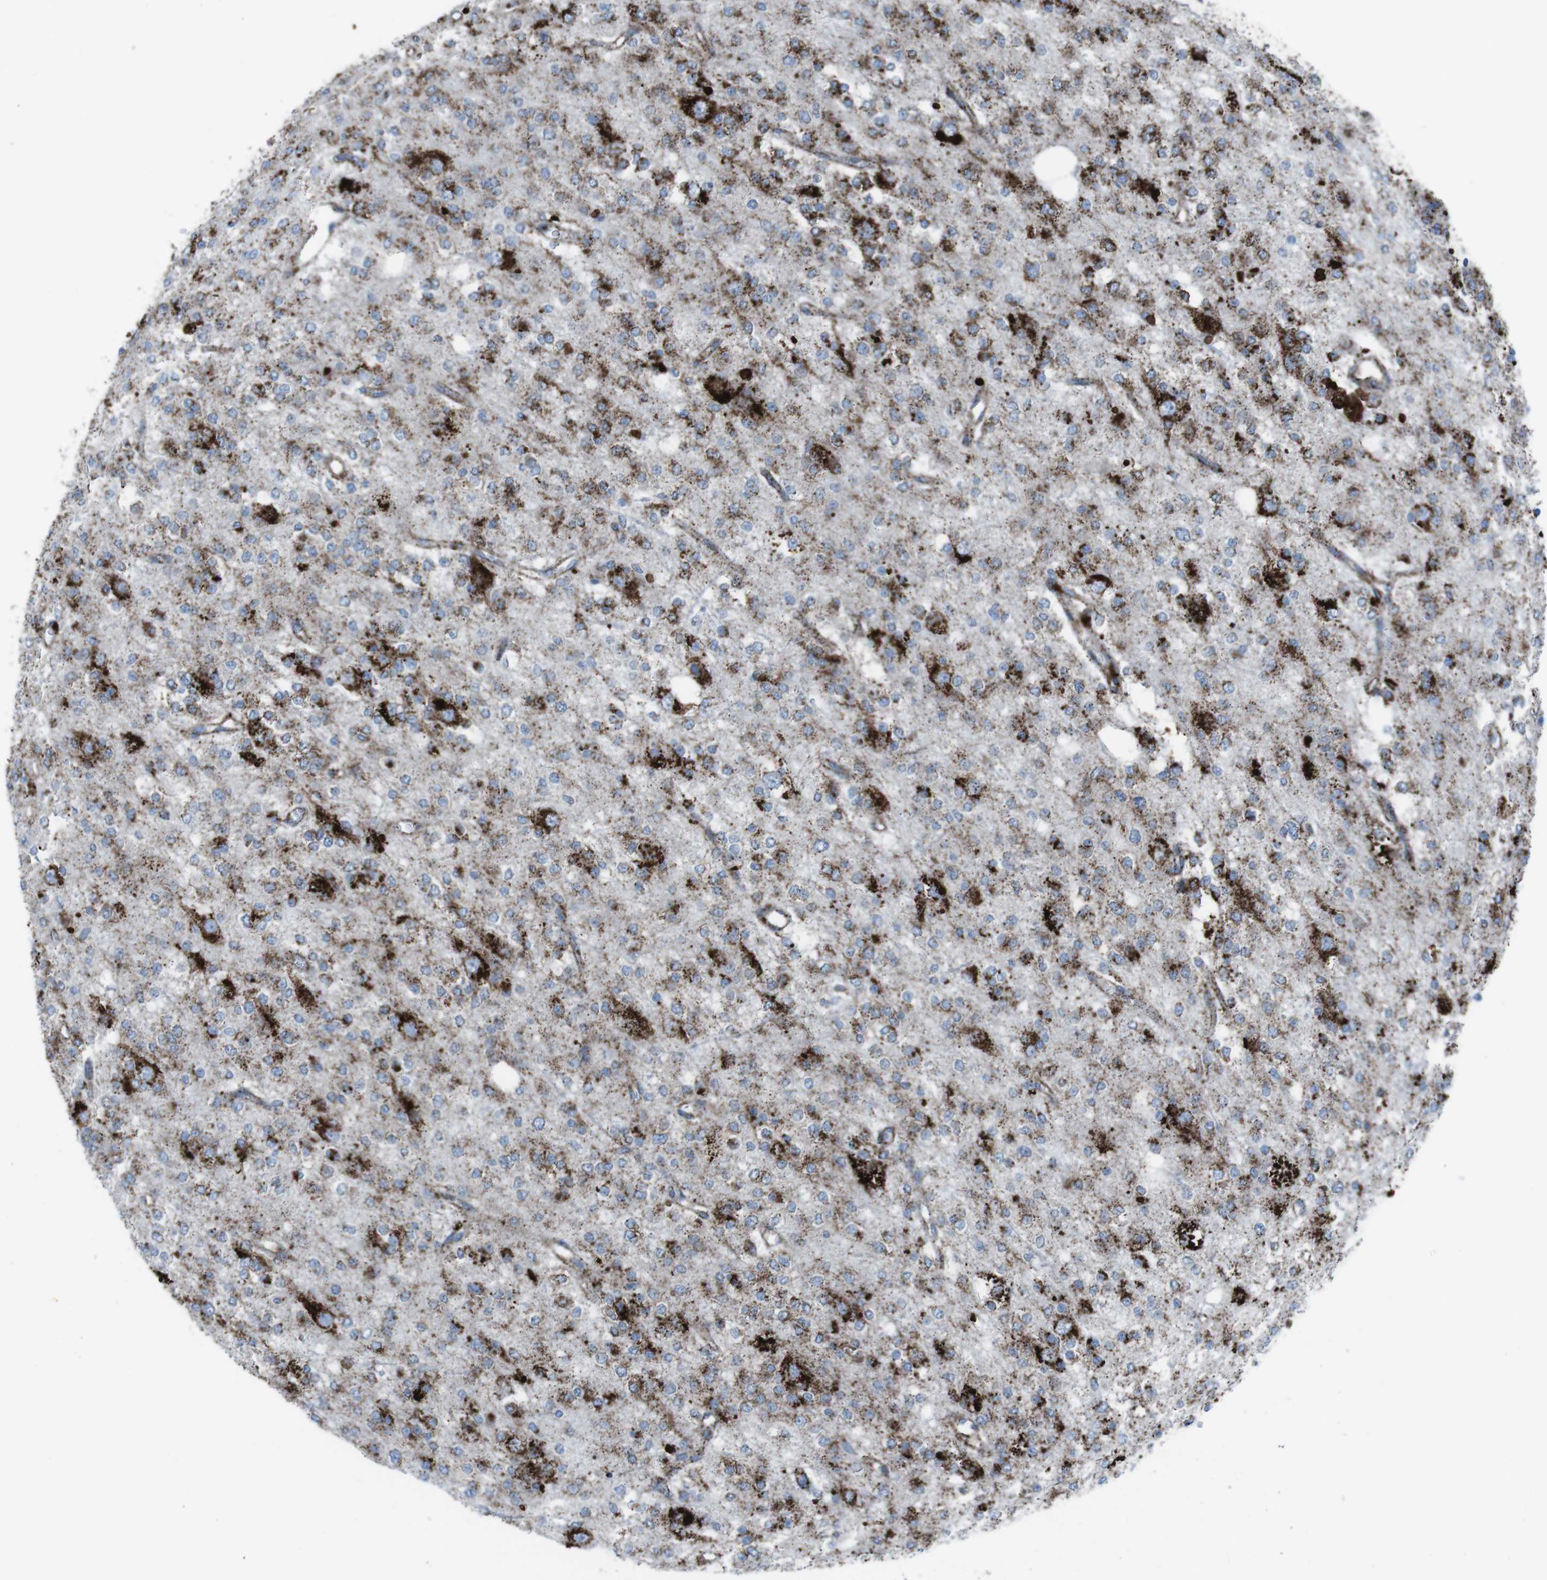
{"staining": {"intensity": "strong", "quantity": "<25%", "location": "cytoplasmic/membranous"}, "tissue": "glioma", "cell_type": "Tumor cells", "image_type": "cancer", "snomed": [{"axis": "morphology", "description": "Glioma, malignant, Low grade"}, {"axis": "topography", "description": "Brain"}], "caption": "Strong cytoplasmic/membranous expression for a protein is identified in approximately <25% of tumor cells of glioma using immunohistochemistry (IHC).", "gene": "SCARB2", "patient": {"sex": "male", "age": 38}}